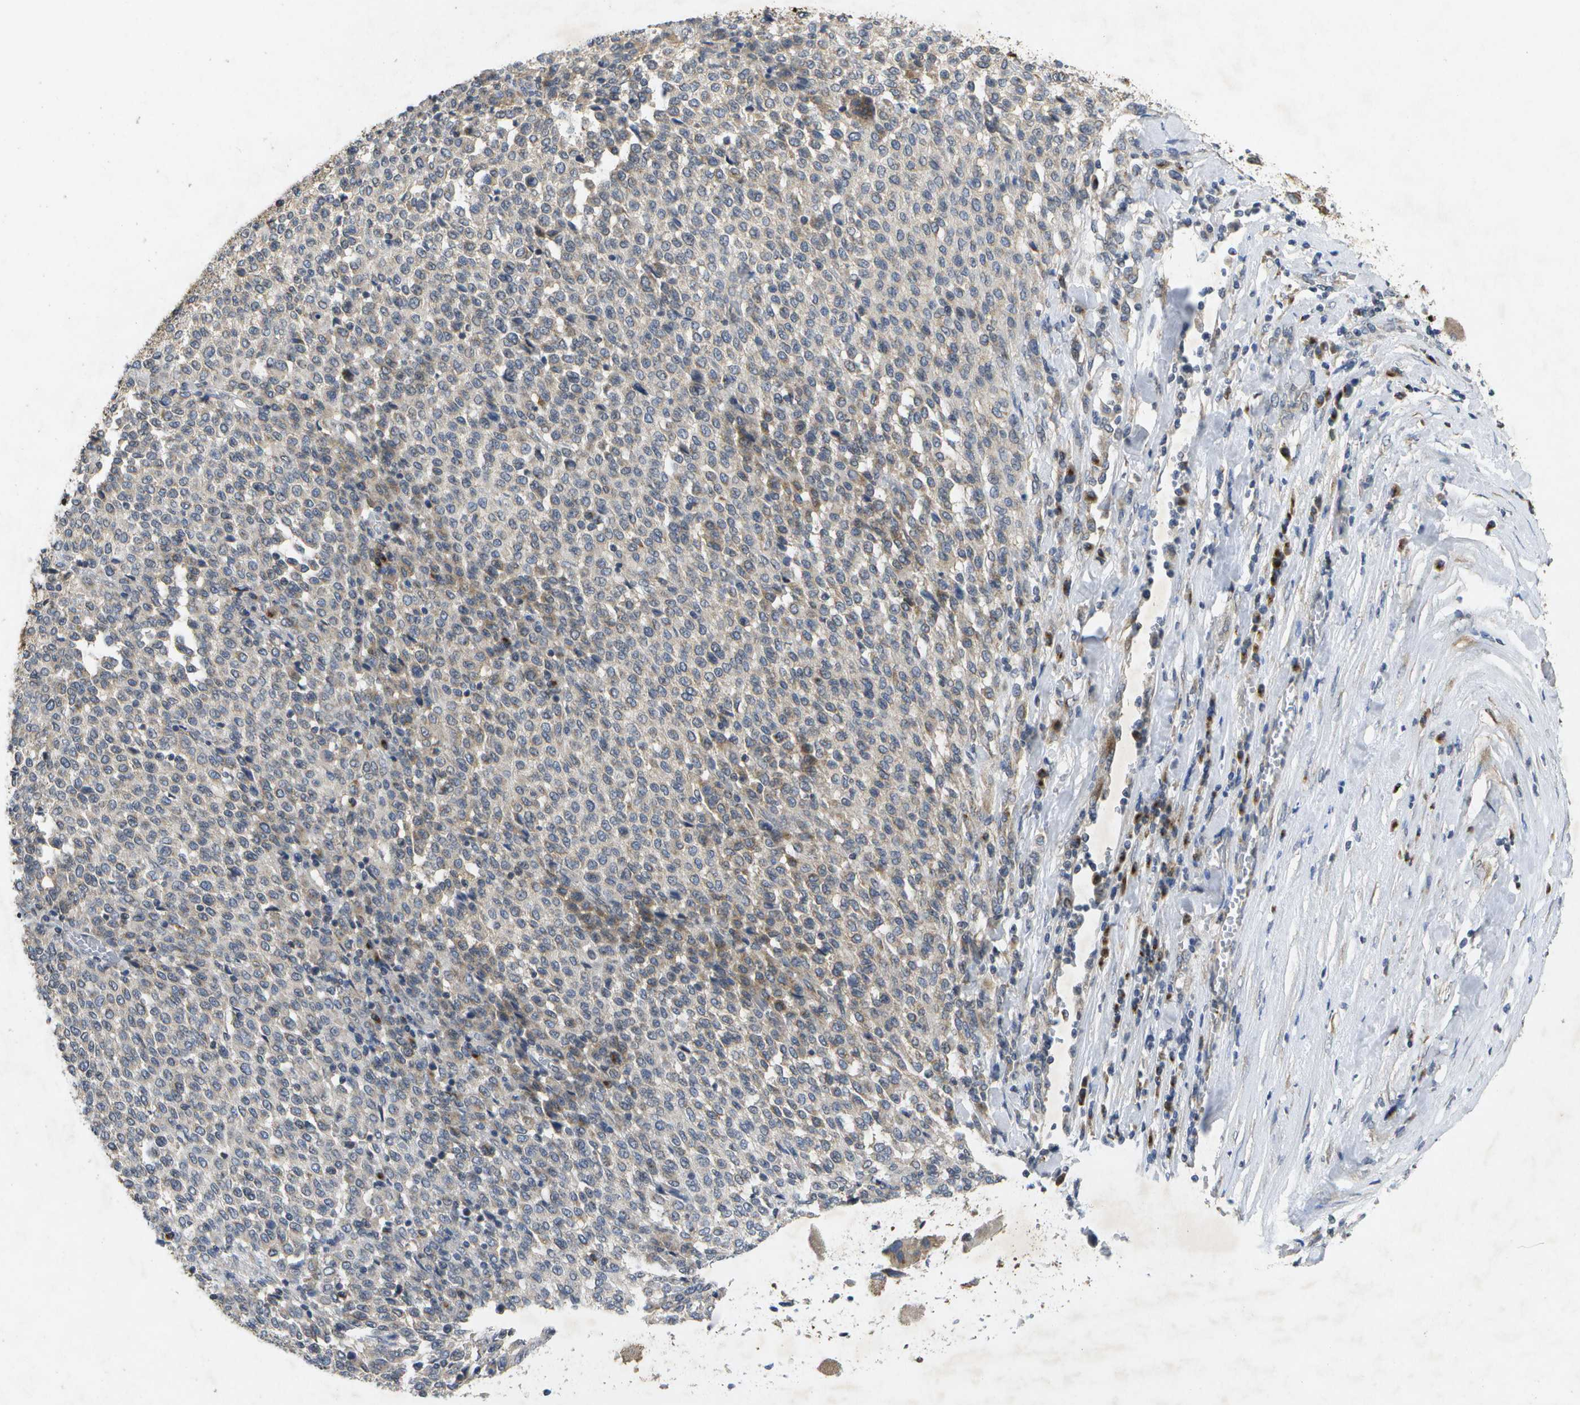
{"staining": {"intensity": "weak", "quantity": "<25%", "location": "cytoplasmic/membranous"}, "tissue": "melanoma", "cell_type": "Tumor cells", "image_type": "cancer", "snomed": [{"axis": "morphology", "description": "Malignant melanoma, Metastatic site"}, {"axis": "topography", "description": "Pancreas"}], "caption": "High power microscopy photomicrograph of an immunohistochemistry (IHC) micrograph of melanoma, revealing no significant staining in tumor cells. The staining was performed using DAB (3,3'-diaminobenzidine) to visualize the protein expression in brown, while the nuclei were stained in blue with hematoxylin (Magnification: 20x).", "gene": "KDELR1", "patient": {"sex": "female", "age": 30}}